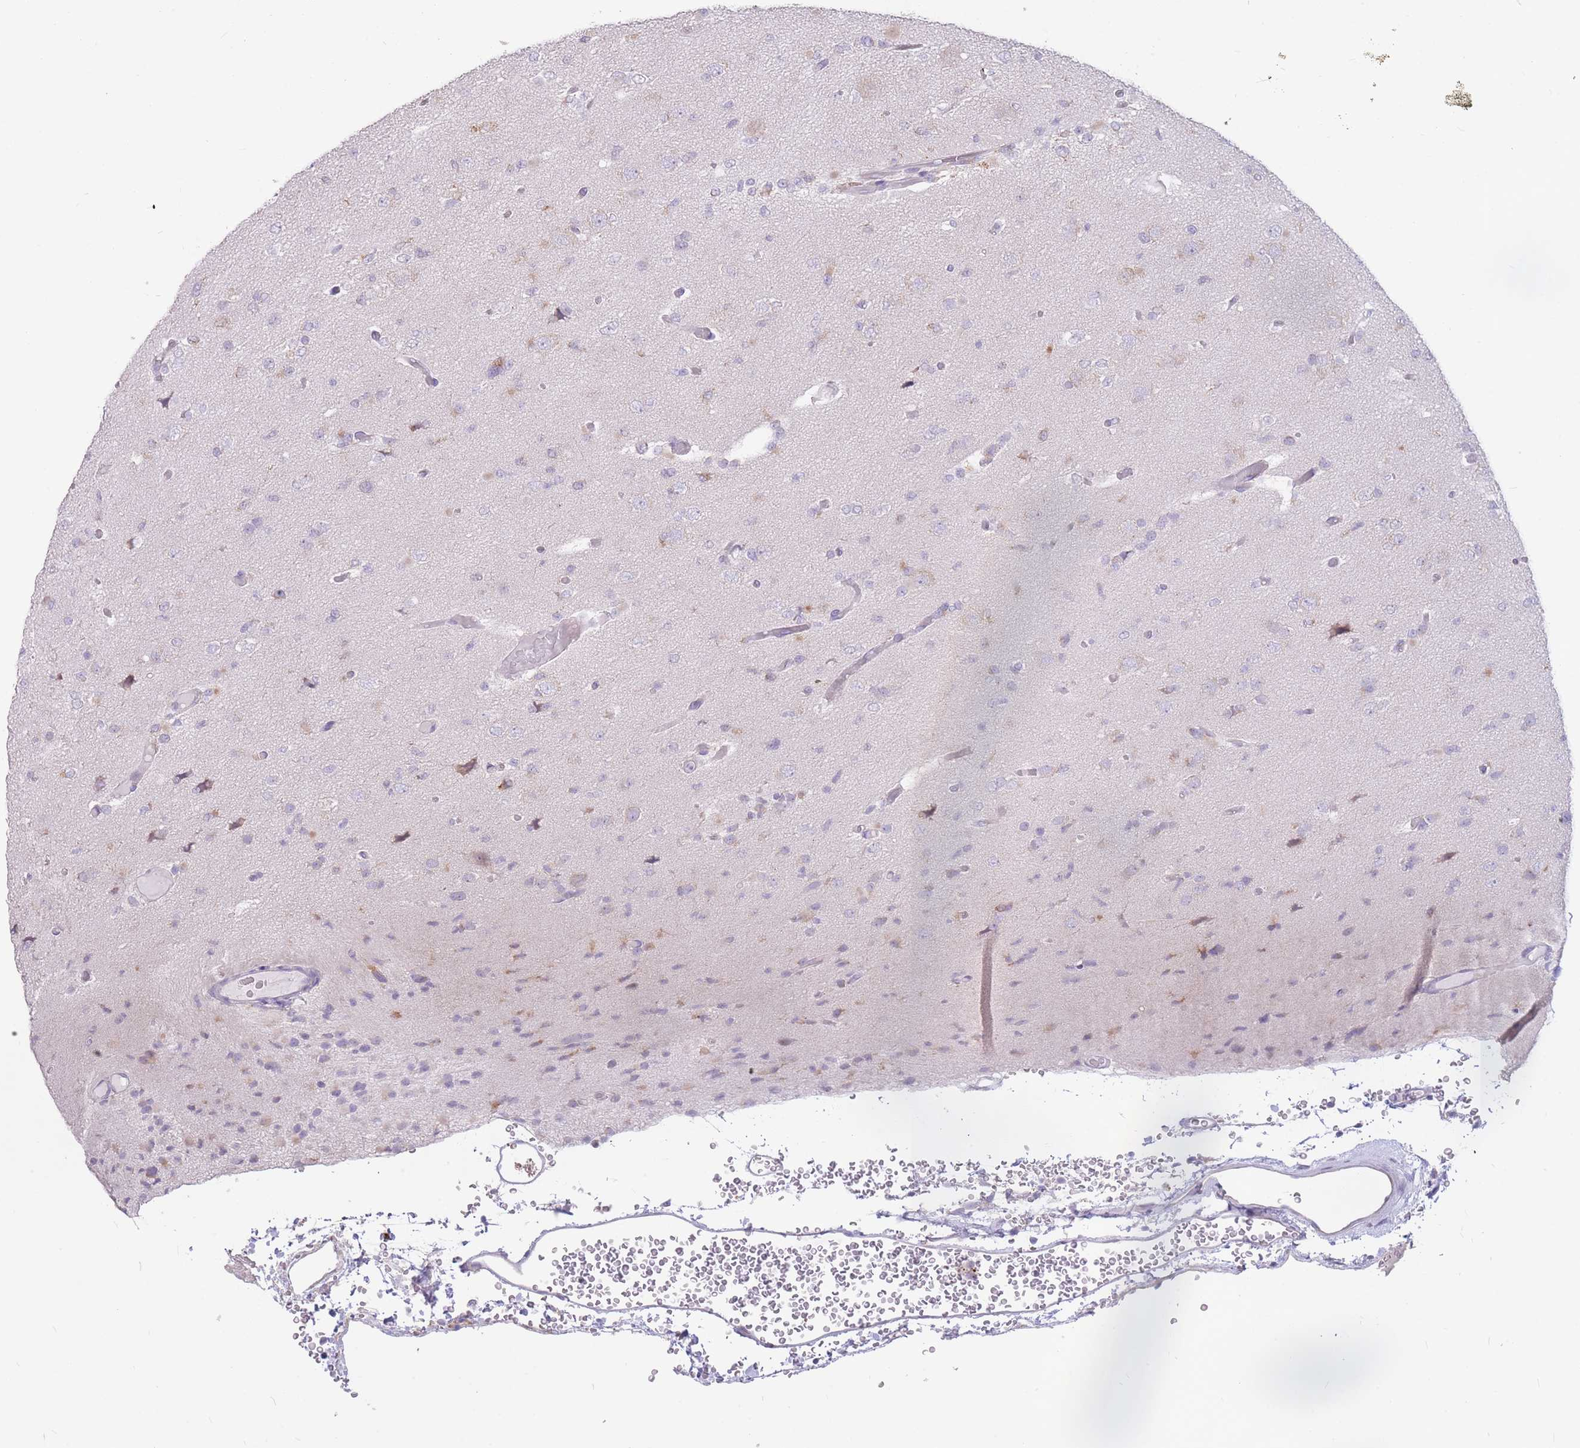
{"staining": {"intensity": "negative", "quantity": "none", "location": "none"}, "tissue": "glioma", "cell_type": "Tumor cells", "image_type": "cancer", "snomed": [{"axis": "morphology", "description": "Glioma, malignant, Low grade"}, {"axis": "topography", "description": "Brain"}], "caption": "Histopathology image shows no significant protein positivity in tumor cells of malignant glioma (low-grade).", "gene": "TRAPPC5", "patient": {"sex": "female", "age": 22}}